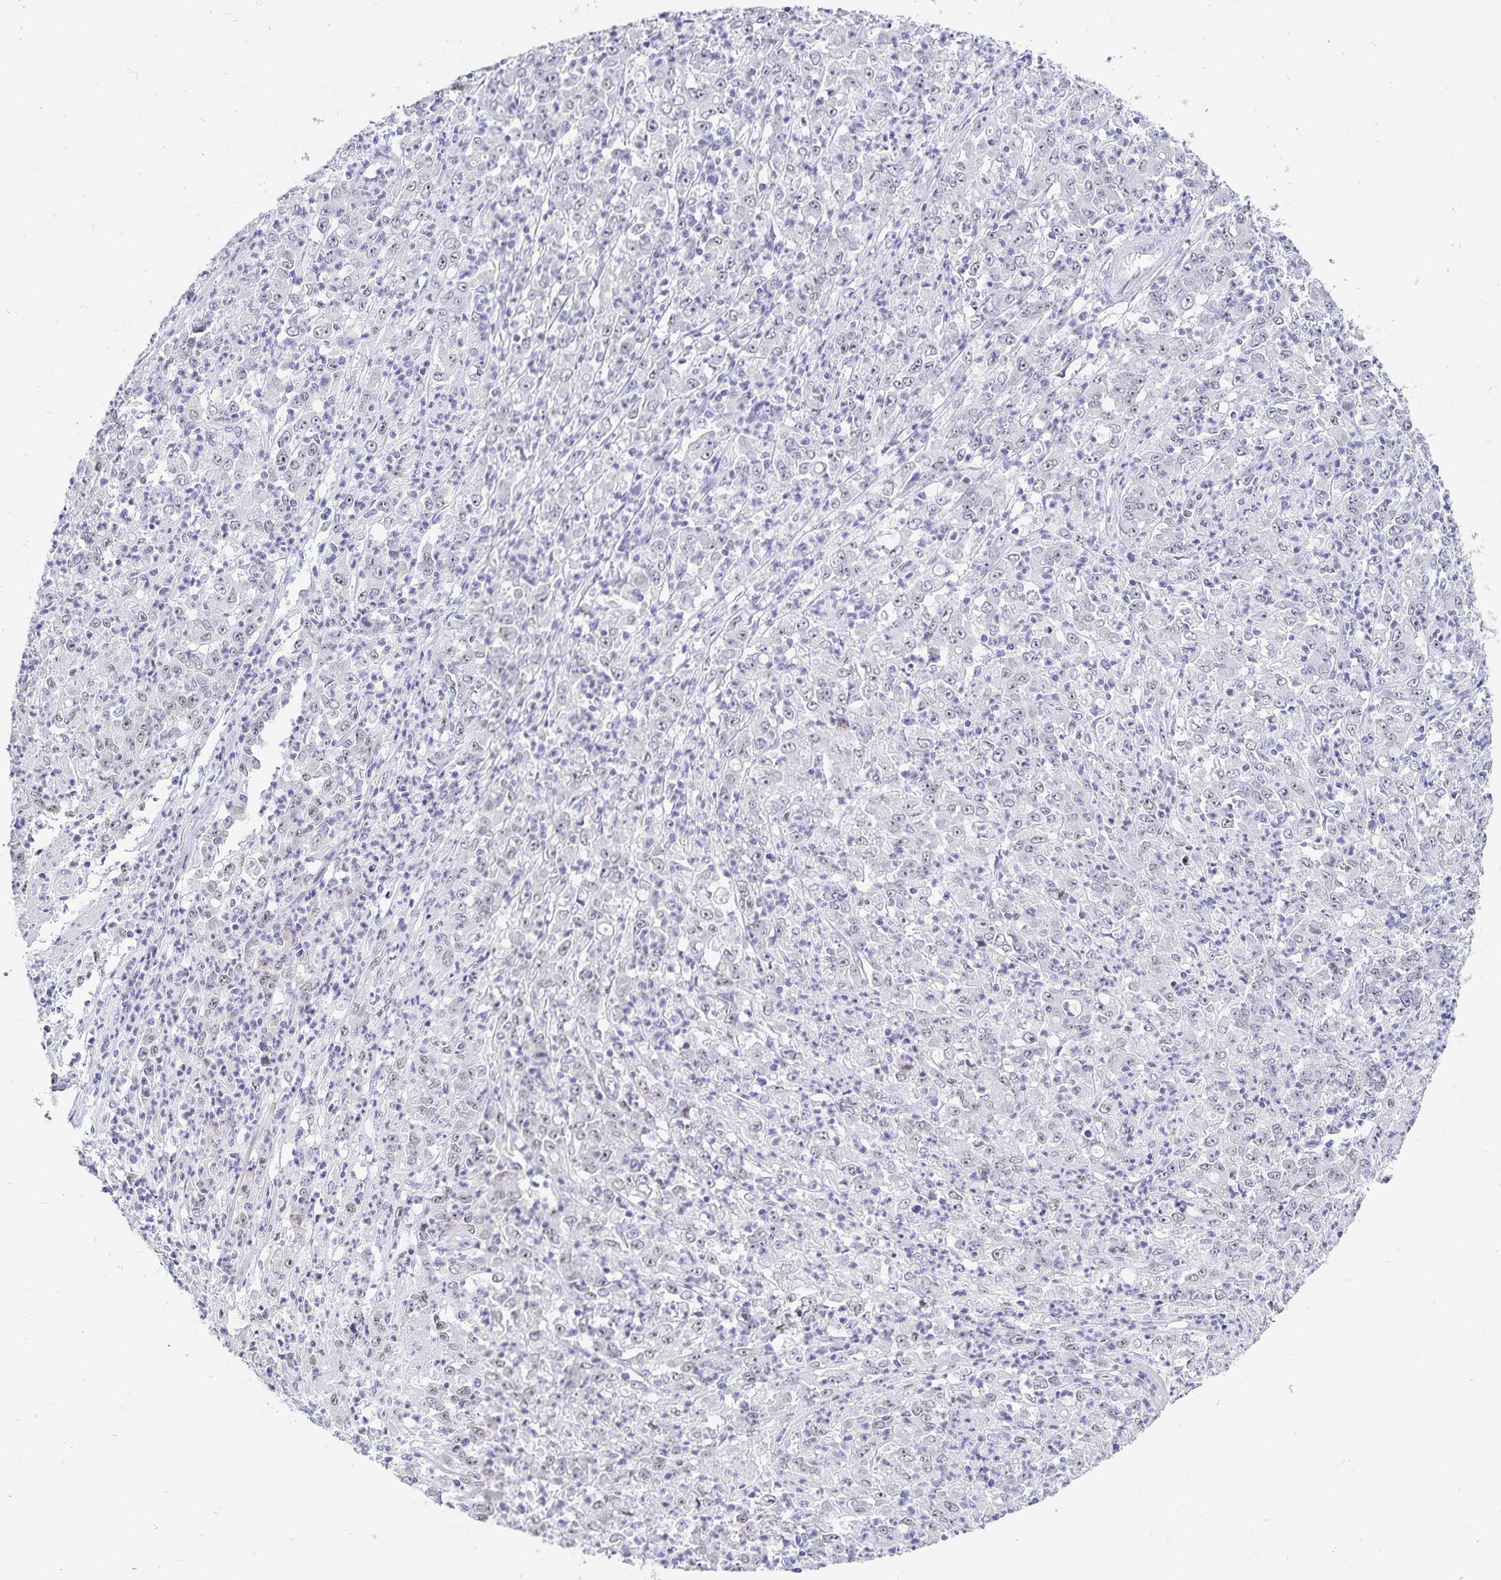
{"staining": {"intensity": "negative", "quantity": "none", "location": "none"}, "tissue": "stomach cancer", "cell_type": "Tumor cells", "image_type": "cancer", "snomed": [{"axis": "morphology", "description": "Adenocarcinoma, NOS"}, {"axis": "topography", "description": "Stomach, lower"}], "caption": "This is an IHC micrograph of human stomach cancer. There is no expression in tumor cells.", "gene": "HMGB3", "patient": {"sex": "female", "age": 71}}